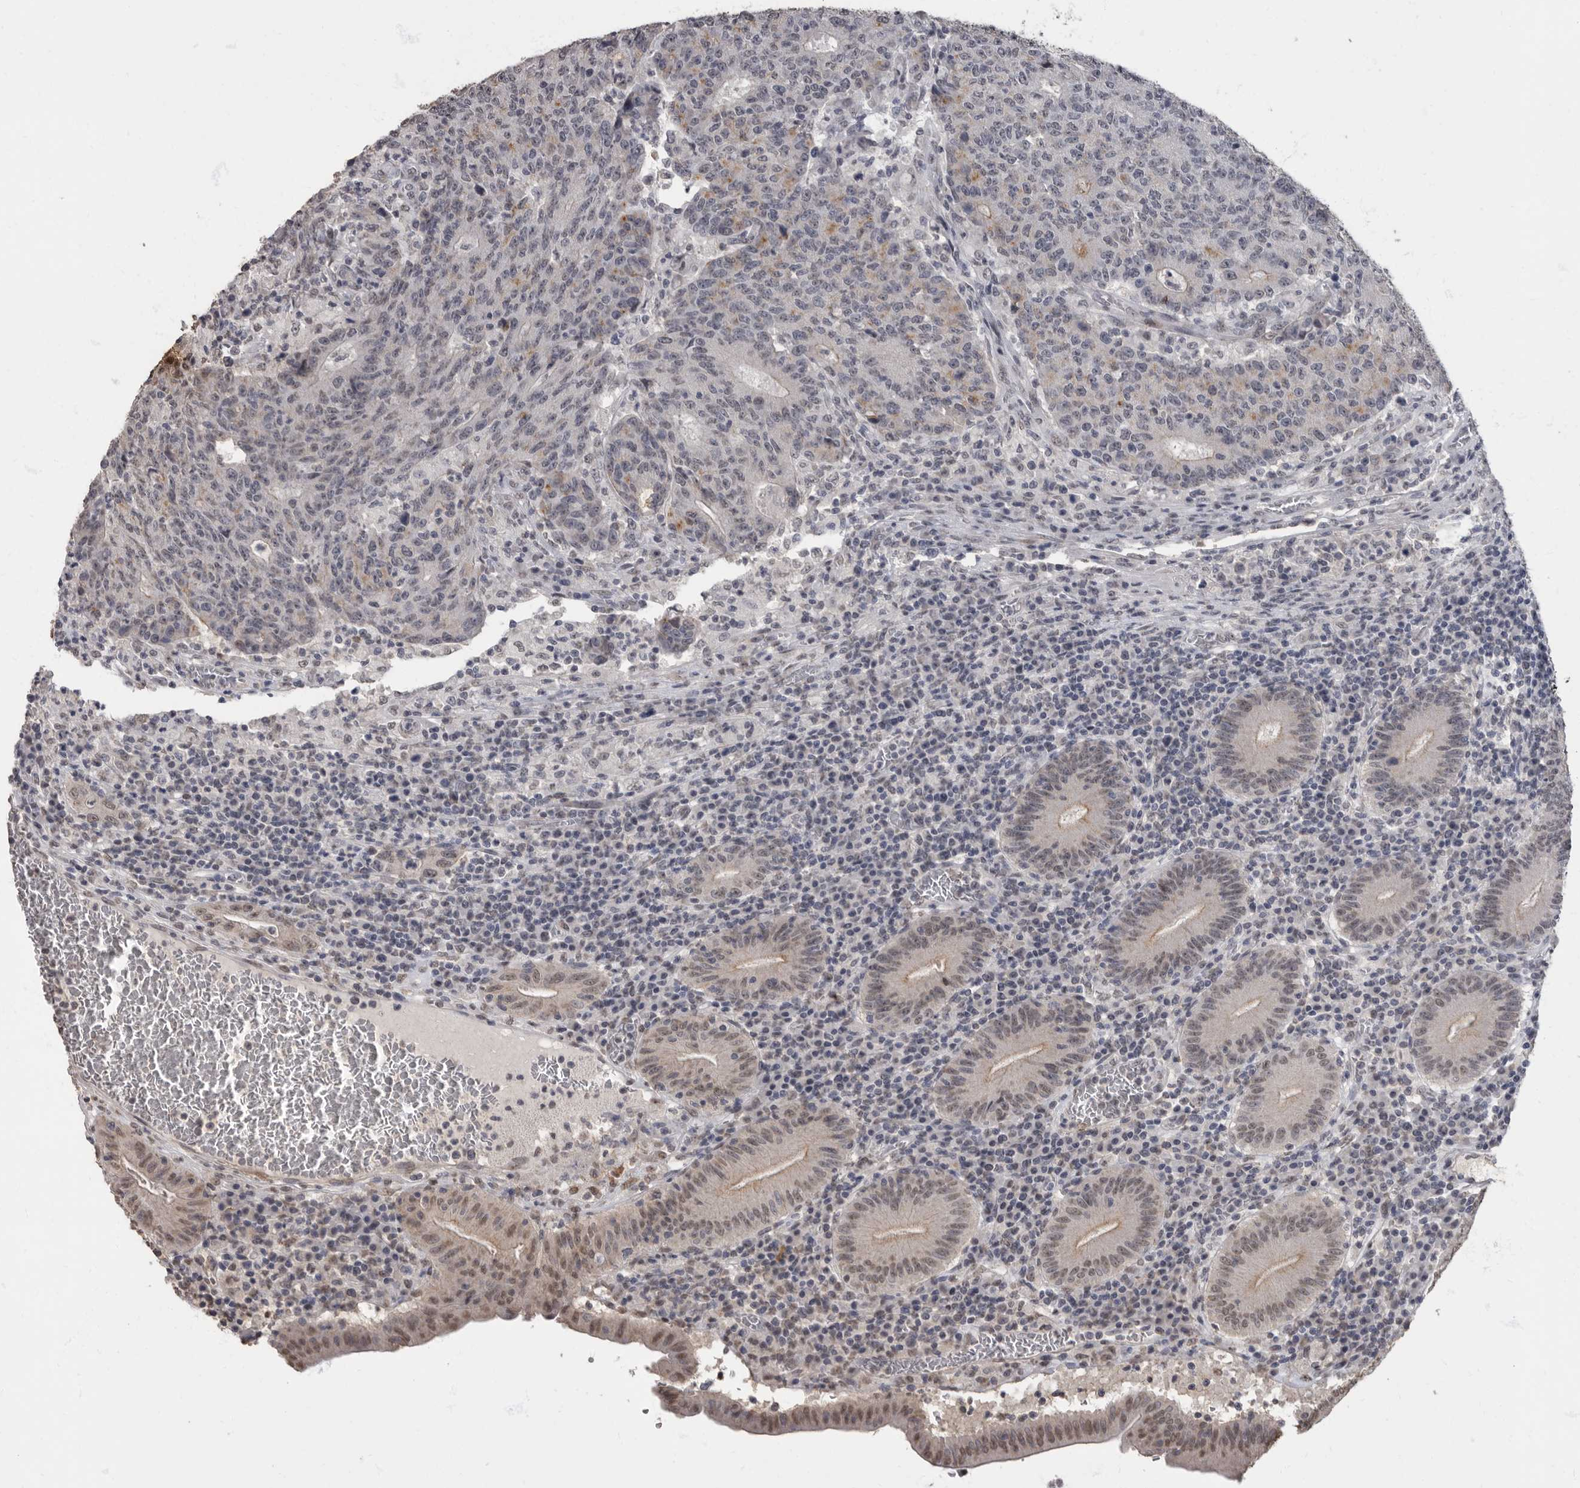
{"staining": {"intensity": "negative", "quantity": "none", "location": "none"}, "tissue": "colorectal cancer", "cell_type": "Tumor cells", "image_type": "cancer", "snomed": [{"axis": "morphology", "description": "Adenocarcinoma, NOS"}, {"axis": "topography", "description": "Colon"}], "caption": "Tumor cells are negative for brown protein staining in colorectal cancer (adenocarcinoma).", "gene": "NBL1", "patient": {"sex": "female", "age": 75}}